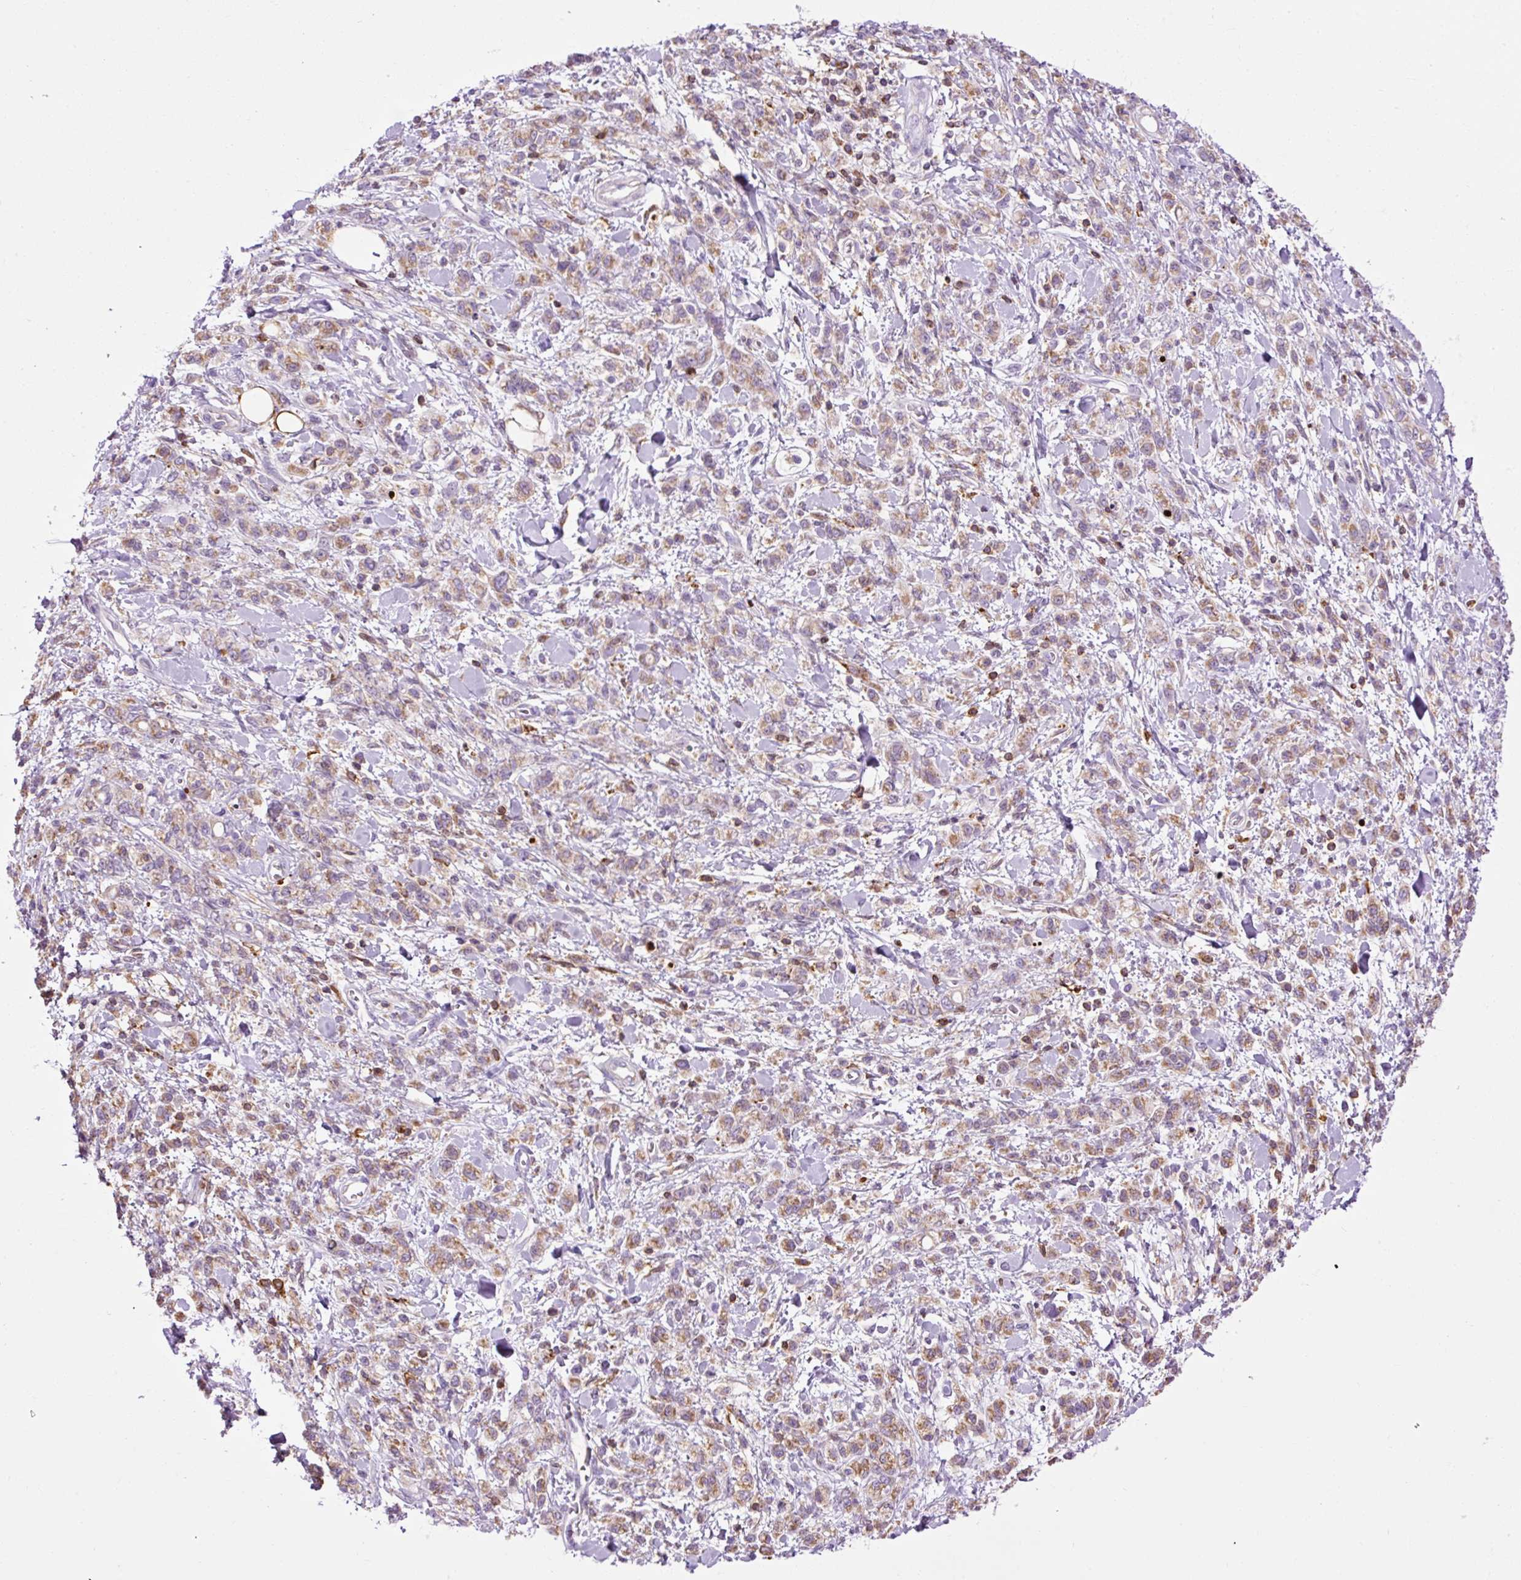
{"staining": {"intensity": "moderate", "quantity": ">75%", "location": "cytoplasmic/membranous"}, "tissue": "stomach cancer", "cell_type": "Tumor cells", "image_type": "cancer", "snomed": [{"axis": "morphology", "description": "Adenocarcinoma, NOS"}, {"axis": "topography", "description": "Stomach"}], "caption": "Immunohistochemical staining of human stomach adenocarcinoma exhibits medium levels of moderate cytoplasmic/membranous protein expression in about >75% of tumor cells. (DAB = brown stain, brightfield microscopy at high magnification).", "gene": "CD83", "patient": {"sex": "male", "age": 77}}